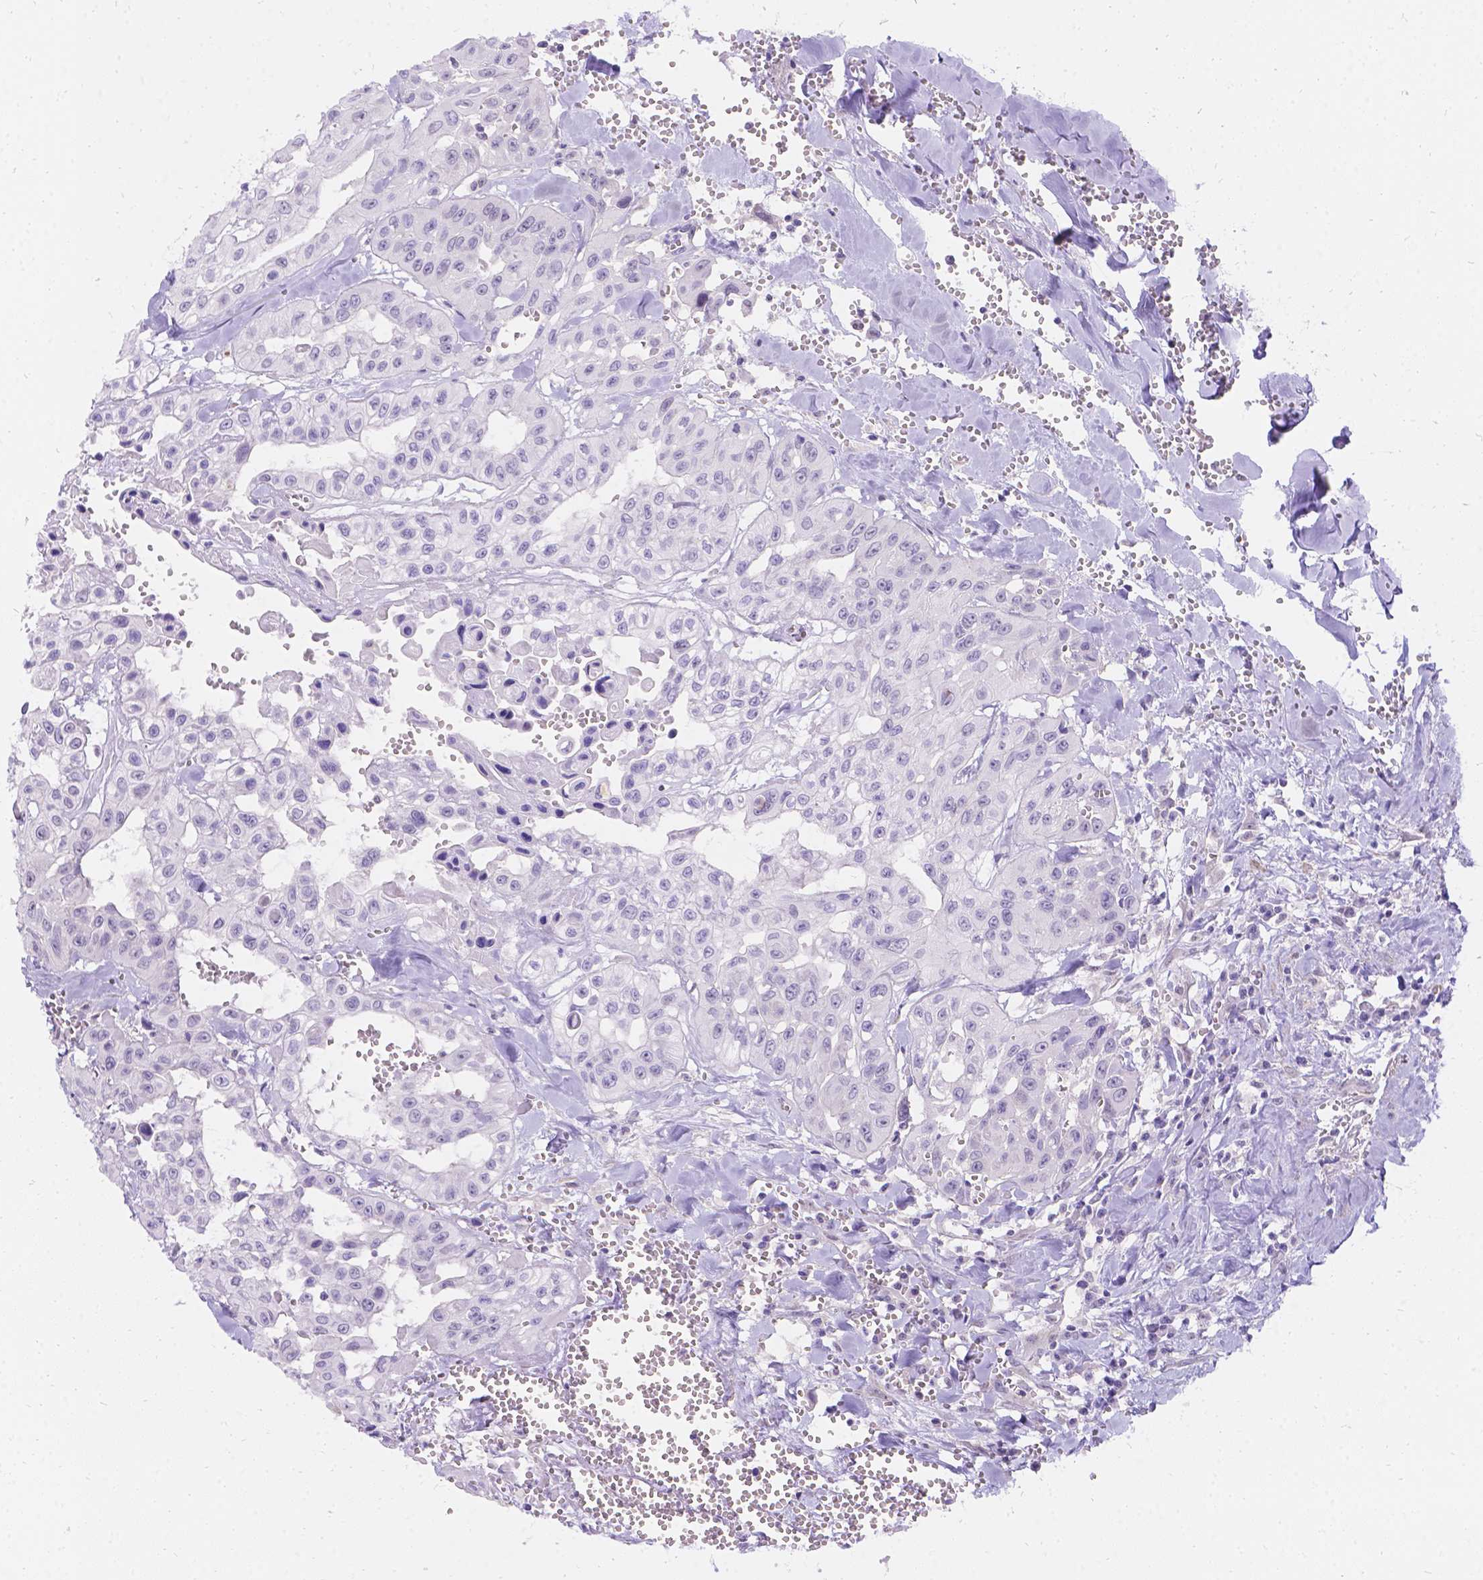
{"staining": {"intensity": "negative", "quantity": "none", "location": "none"}, "tissue": "head and neck cancer", "cell_type": "Tumor cells", "image_type": "cancer", "snomed": [{"axis": "morphology", "description": "Adenocarcinoma, NOS"}, {"axis": "topography", "description": "Head-Neck"}], "caption": "Tumor cells show no significant positivity in head and neck cancer (adenocarcinoma). (Stains: DAB (3,3'-diaminobenzidine) immunohistochemistry with hematoxylin counter stain, Microscopy: brightfield microscopy at high magnification).", "gene": "PALS1", "patient": {"sex": "male", "age": 73}}